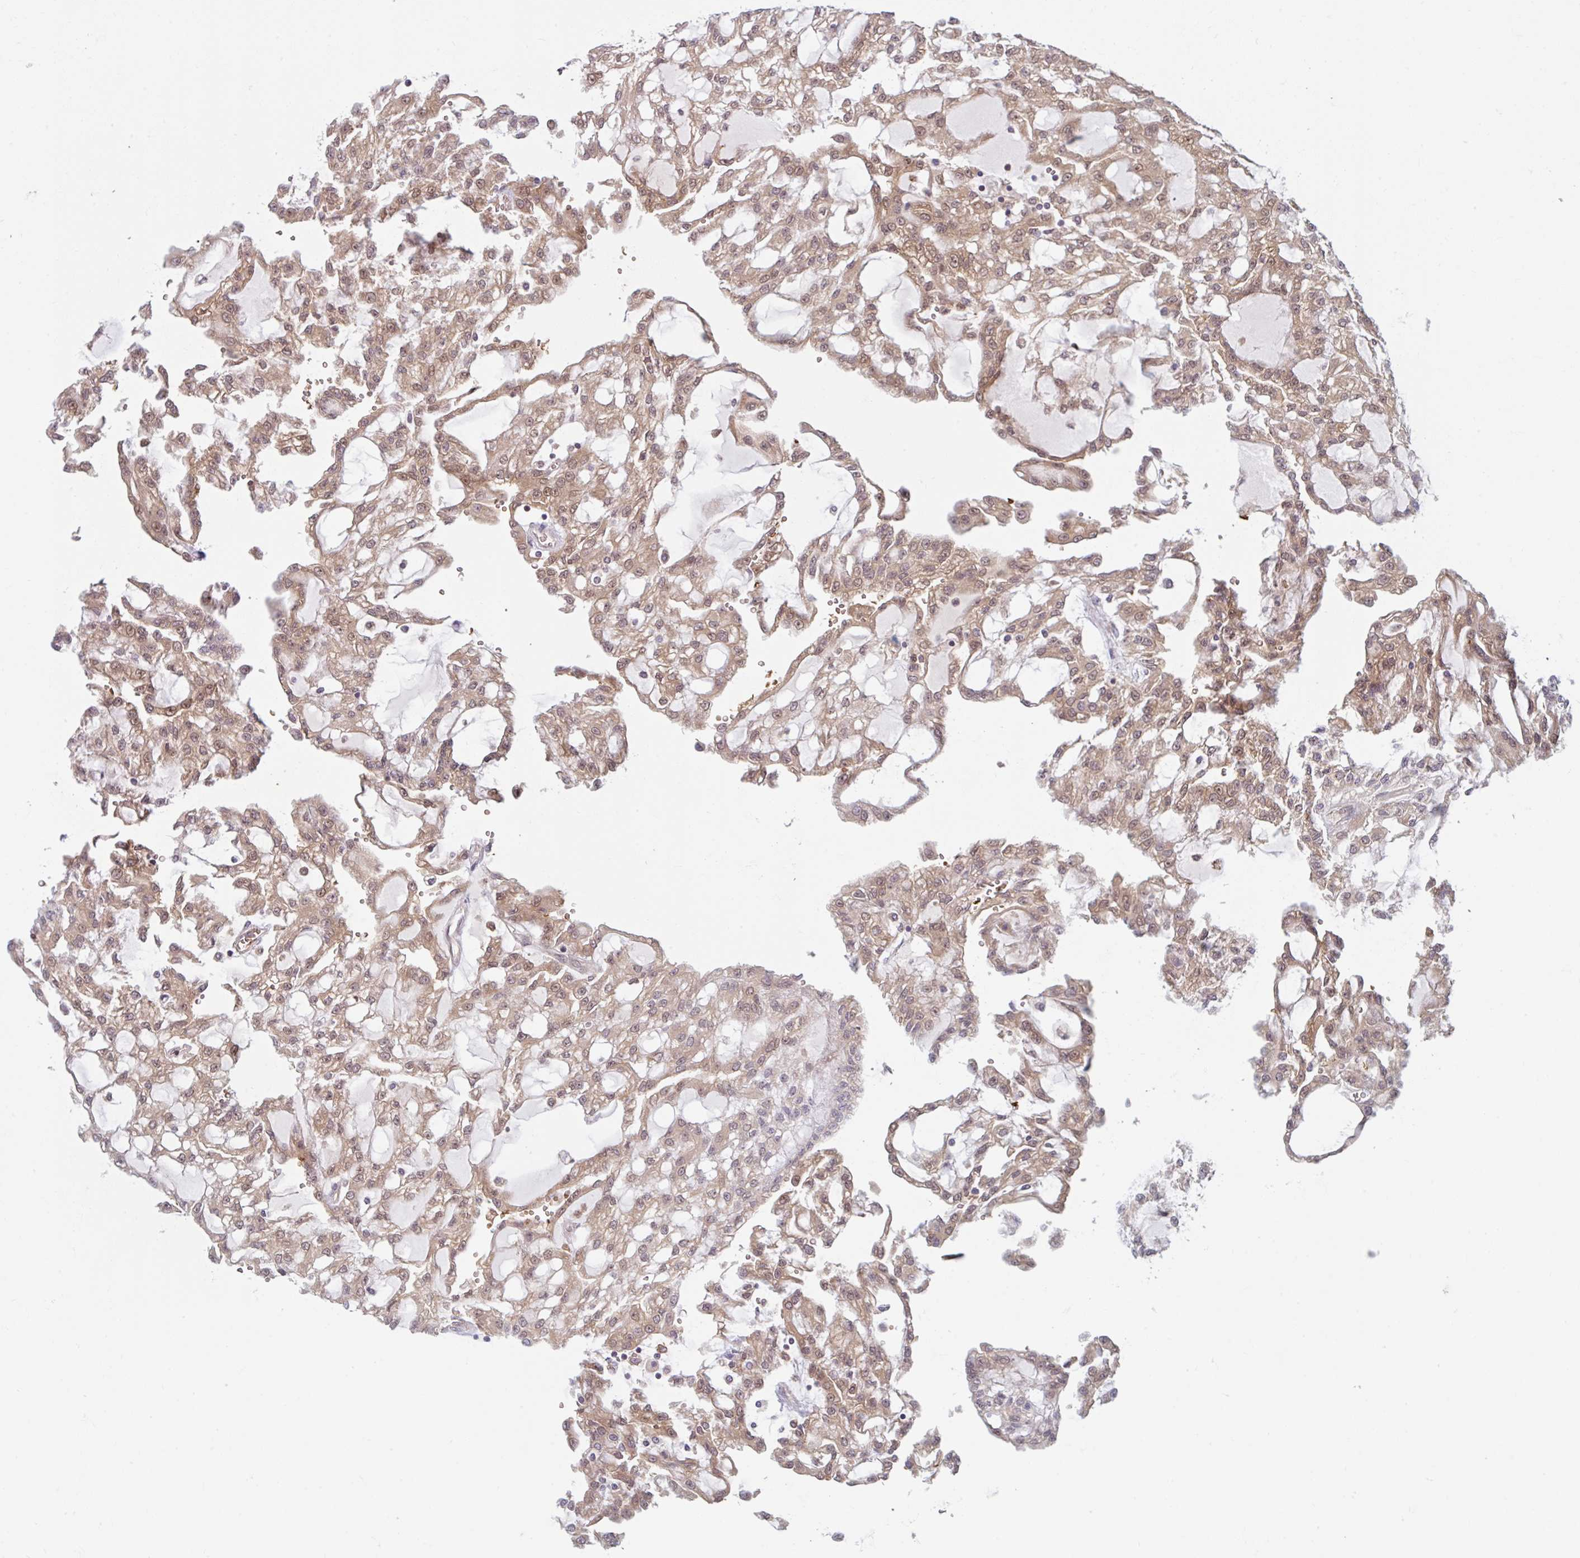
{"staining": {"intensity": "weak", "quantity": ">75%", "location": "cytoplasmic/membranous,nuclear"}, "tissue": "renal cancer", "cell_type": "Tumor cells", "image_type": "cancer", "snomed": [{"axis": "morphology", "description": "Adenocarcinoma, NOS"}, {"axis": "topography", "description": "Kidney"}], "caption": "Renal cancer stained for a protein demonstrates weak cytoplasmic/membranous and nuclear positivity in tumor cells. (brown staining indicates protein expression, while blue staining denotes nuclei).", "gene": "HMBS", "patient": {"sex": "male", "age": 63}}